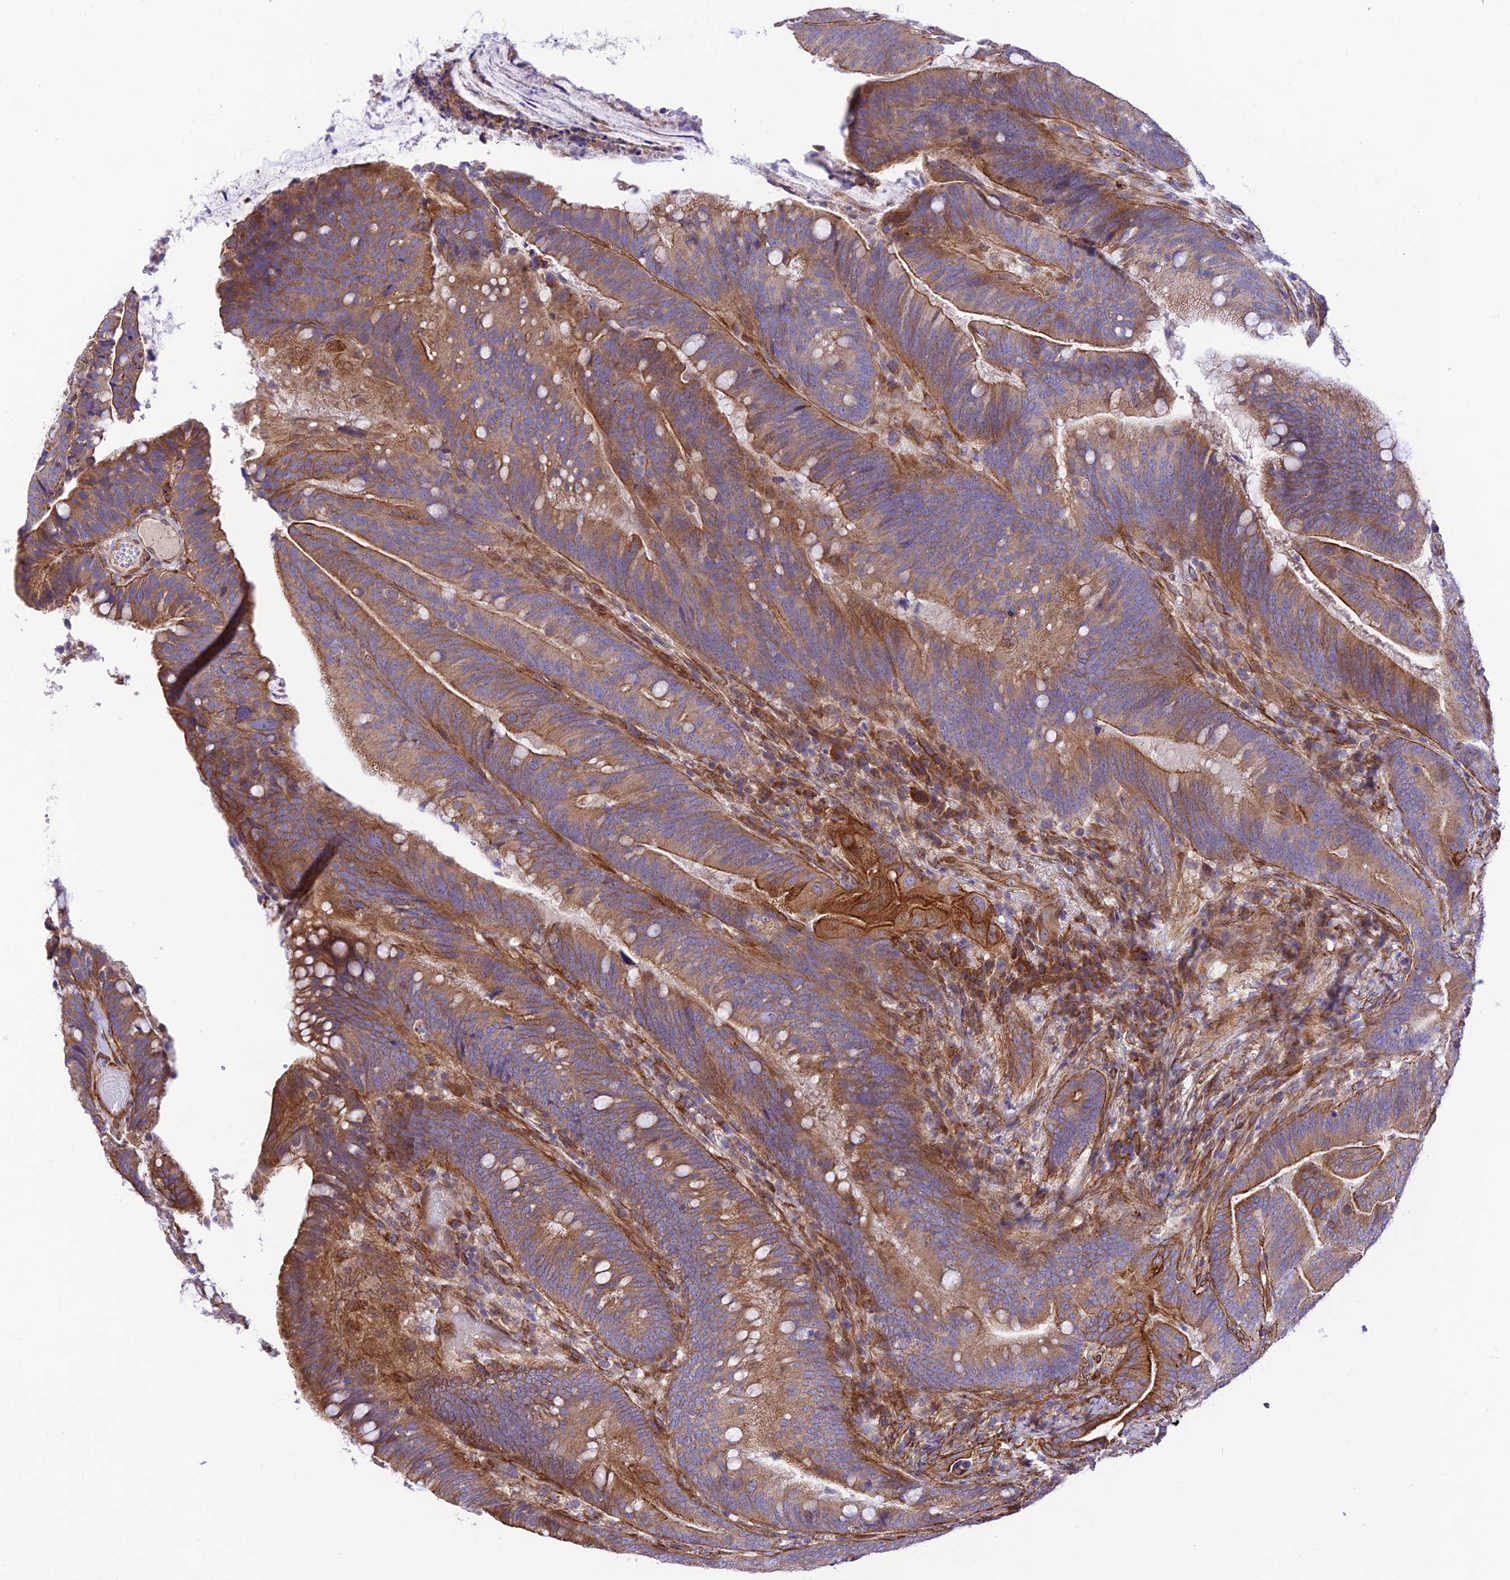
{"staining": {"intensity": "moderate", "quantity": ">75%", "location": "cytoplasmic/membranous"}, "tissue": "colorectal cancer", "cell_type": "Tumor cells", "image_type": "cancer", "snomed": [{"axis": "morphology", "description": "Adenocarcinoma, NOS"}, {"axis": "topography", "description": "Colon"}], "caption": "Tumor cells display moderate cytoplasmic/membranous staining in about >75% of cells in adenocarcinoma (colorectal).", "gene": "EXOC3L4", "patient": {"sex": "female", "age": 66}}